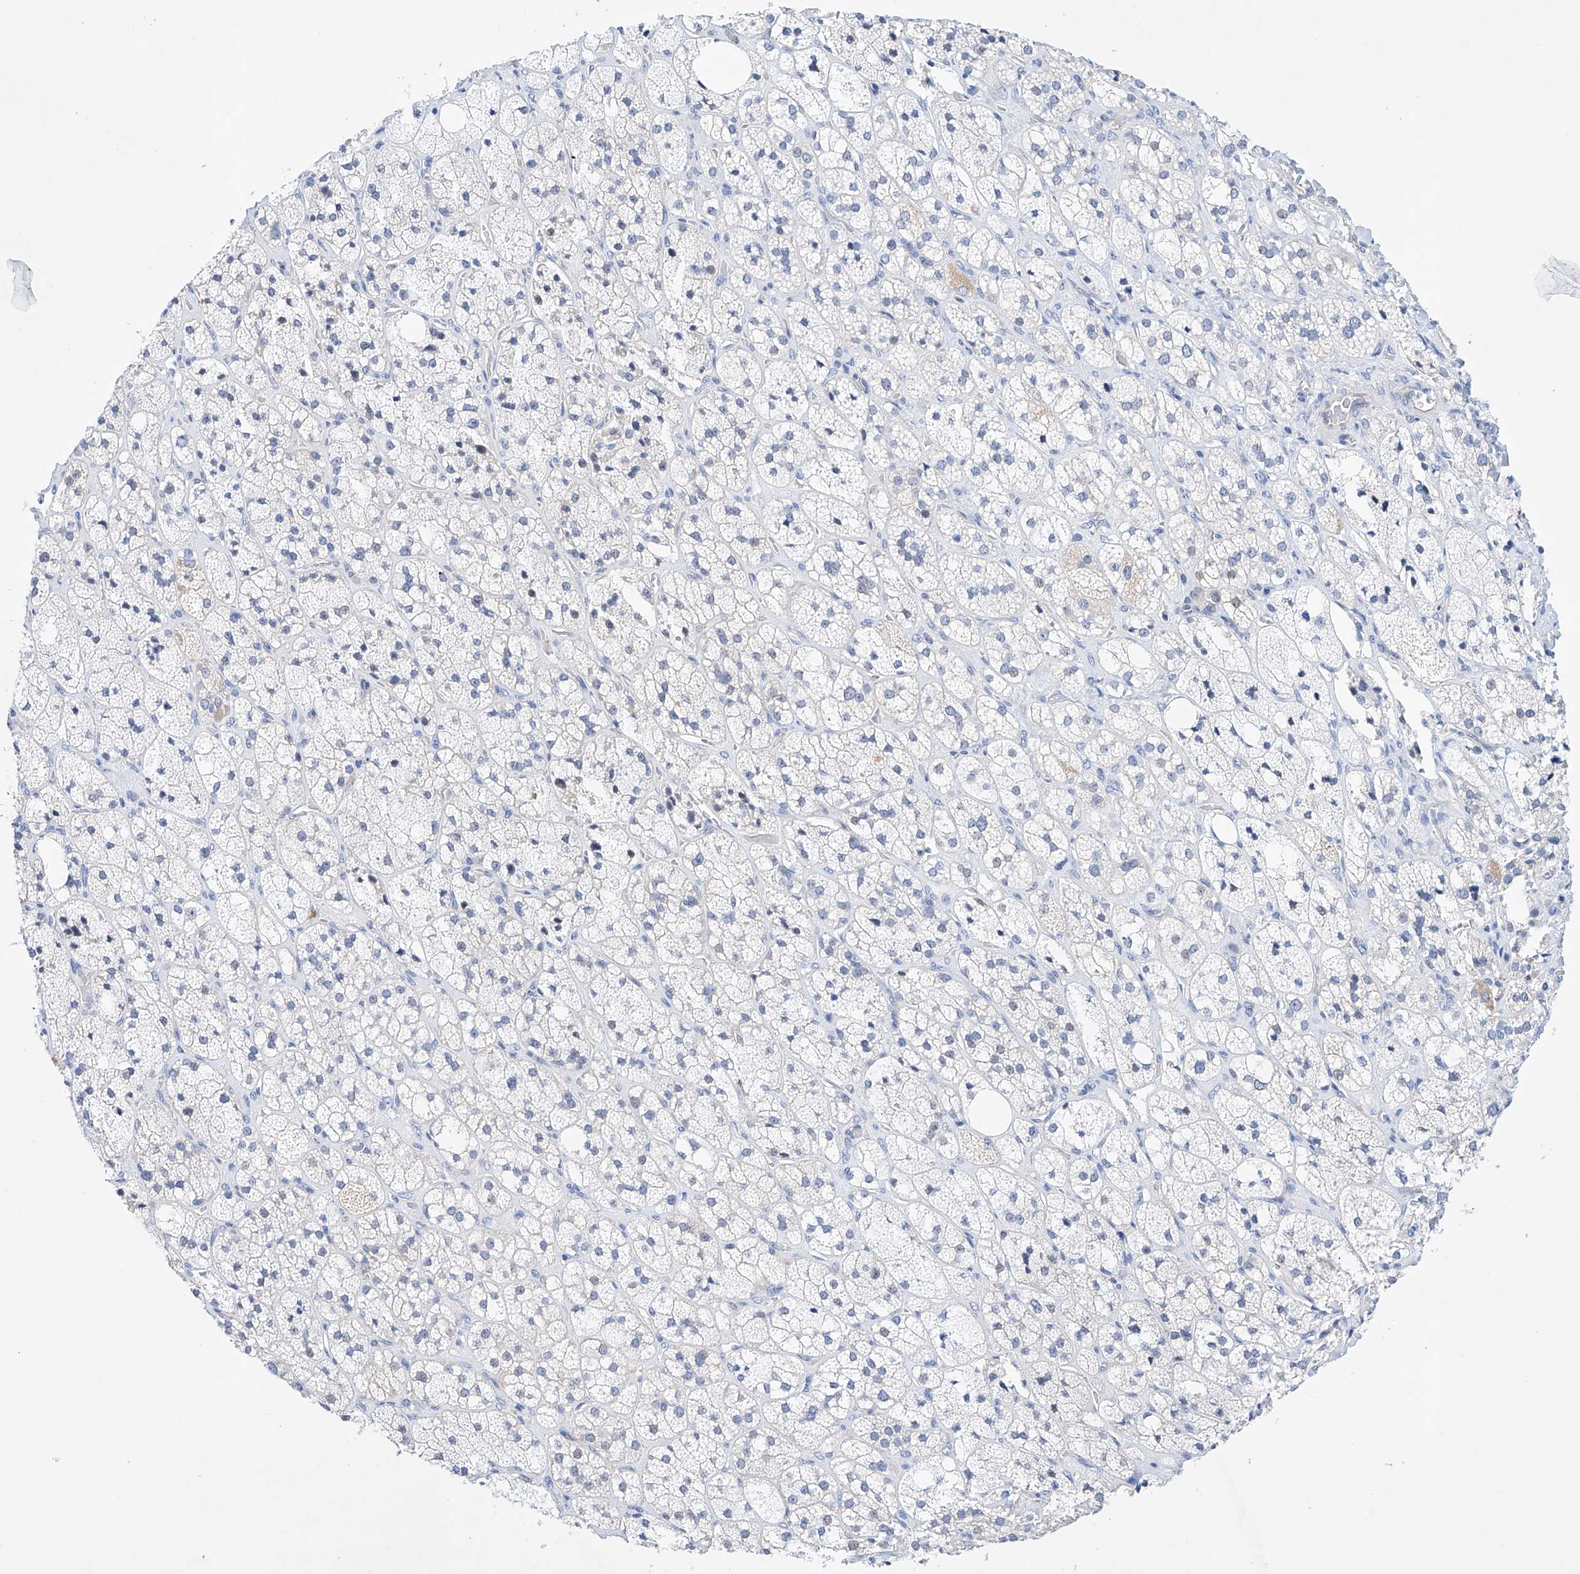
{"staining": {"intensity": "weak", "quantity": "<25%", "location": "cytoplasmic/membranous"}, "tissue": "adrenal gland", "cell_type": "Glandular cells", "image_type": "normal", "snomed": [{"axis": "morphology", "description": "Normal tissue, NOS"}, {"axis": "topography", "description": "Adrenal gland"}], "caption": "High magnification brightfield microscopy of unremarkable adrenal gland stained with DAB (3,3'-diaminobenzidine) (brown) and counterstained with hematoxylin (blue): glandular cells show no significant positivity. (Brightfield microscopy of DAB immunohistochemistry at high magnification).", "gene": "ETV7", "patient": {"sex": "male", "age": 61}}